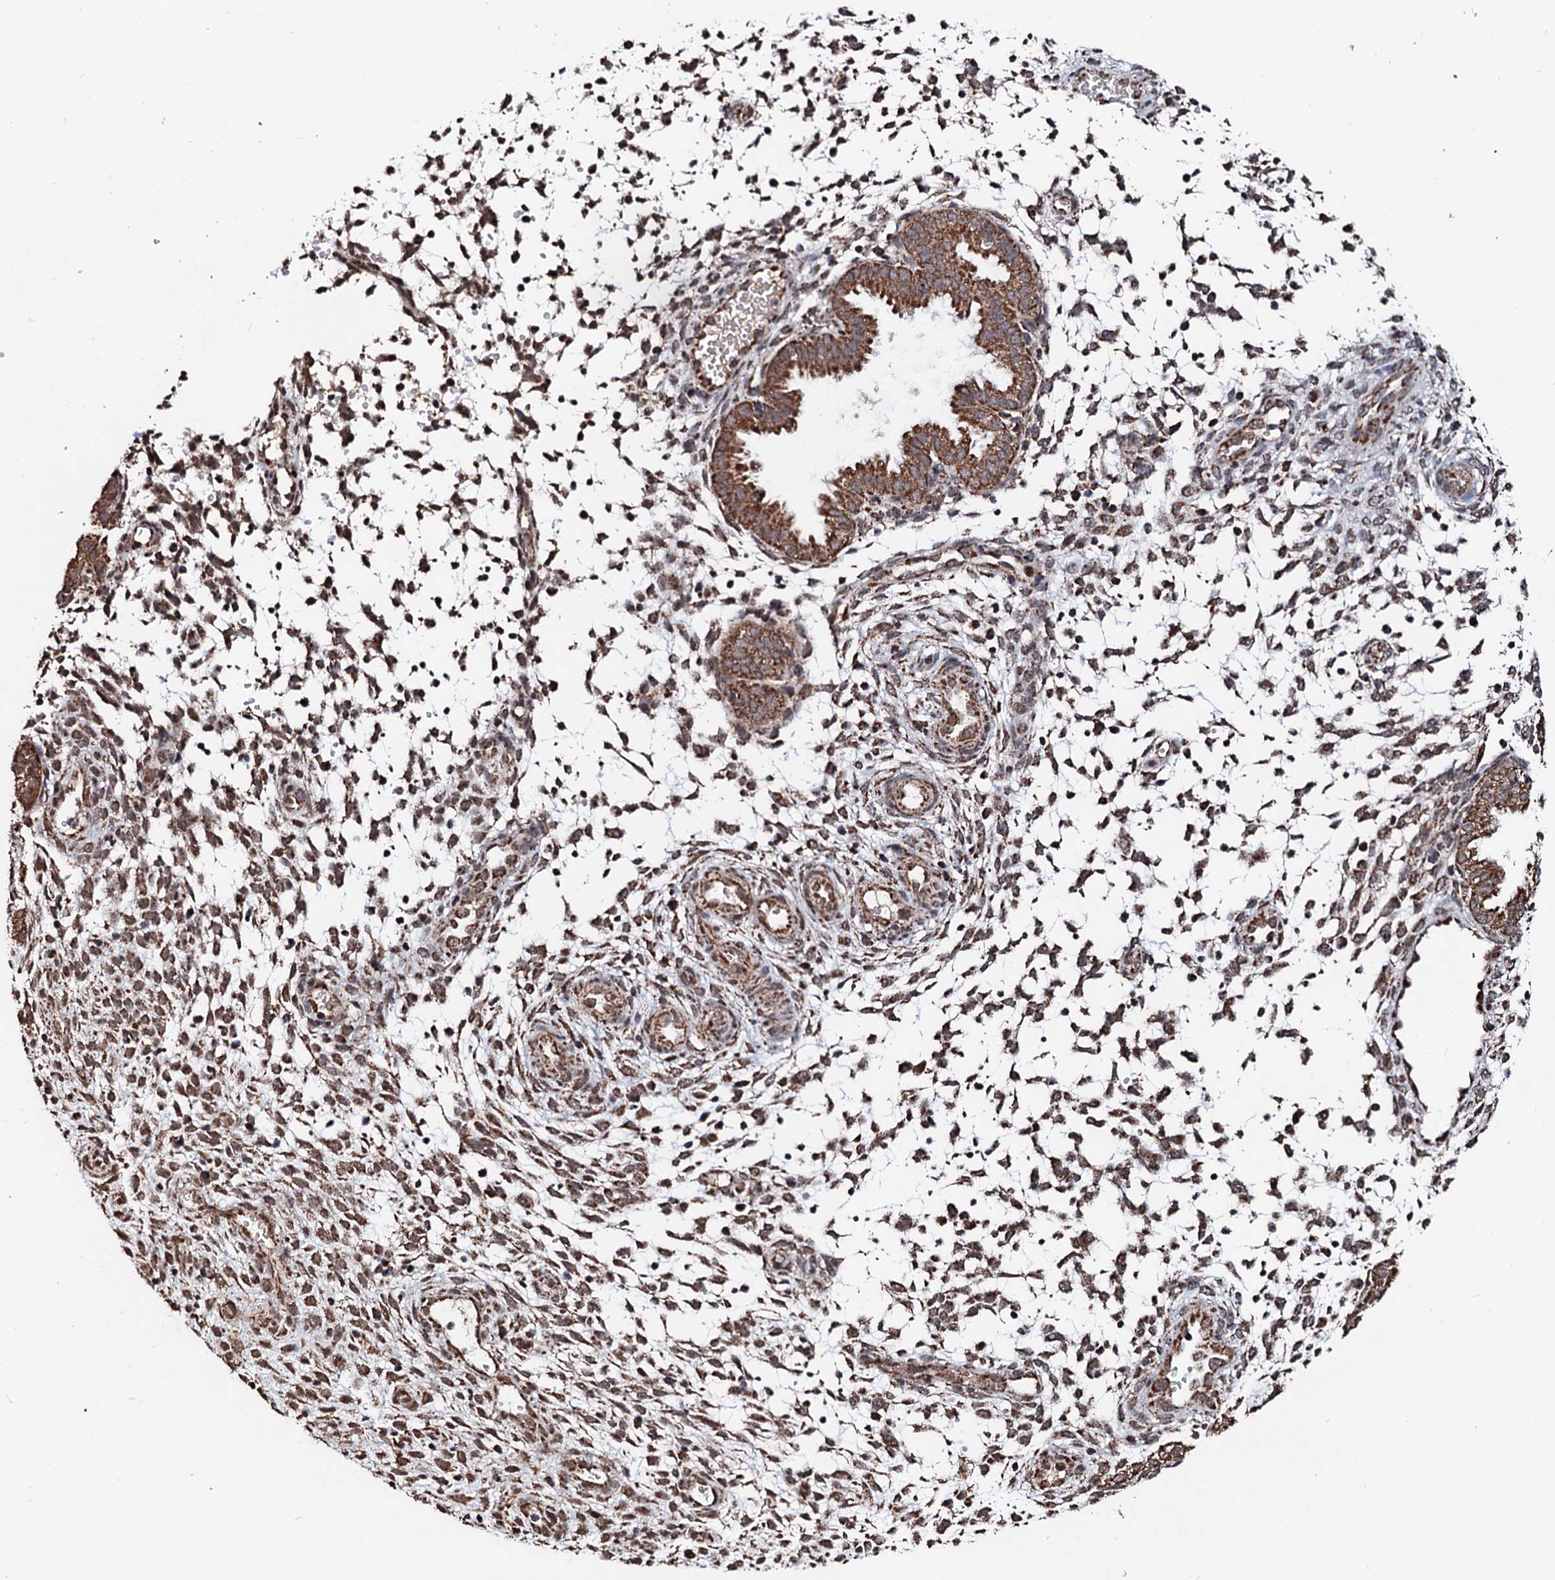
{"staining": {"intensity": "strong", "quantity": ">75%", "location": "cytoplasmic/membranous"}, "tissue": "endometrium", "cell_type": "Cells in endometrial stroma", "image_type": "normal", "snomed": [{"axis": "morphology", "description": "Normal tissue, NOS"}, {"axis": "topography", "description": "Endometrium"}], "caption": "Human endometrium stained with a brown dye exhibits strong cytoplasmic/membranous positive staining in about >75% of cells in endometrial stroma.", "gene": "SECISBP2L", "patient": {"sex": "female", "age": 33}}